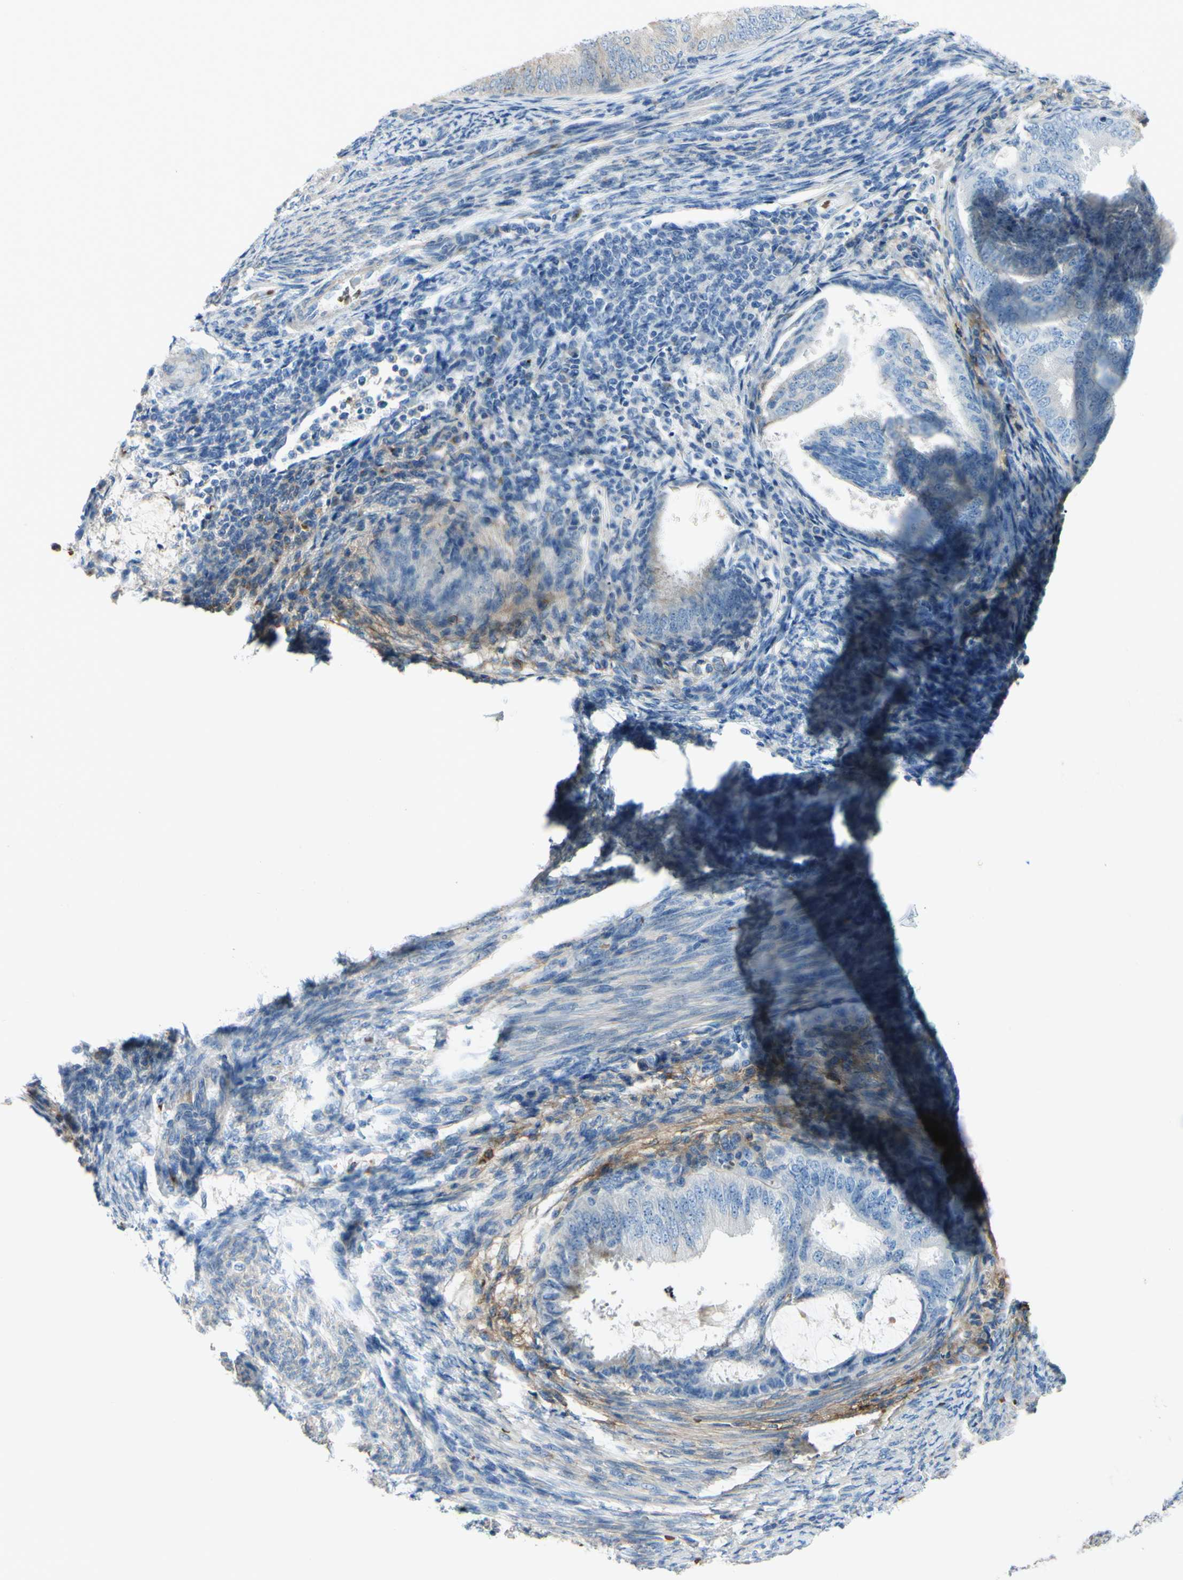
{"staining": {"intensity": "negative", "quantity": "none", "location": "none"}, "tissue": "endometrial cancer", "cell_type": "Tumor cells", "image_type": "cancer", "snomed": [{"axis": "morphology", "description": "Adenocarcinoma, NOS"}, {"axis": "topography", "description": "Endometrium"}], "caption": "A histopathology image of human endometrial adenocarcinoma is negative for staining in tumor cells. Nuclei are stained in blue.", "gene": "NCBP2L", "patient": {"sex": "female", "age": 58}}